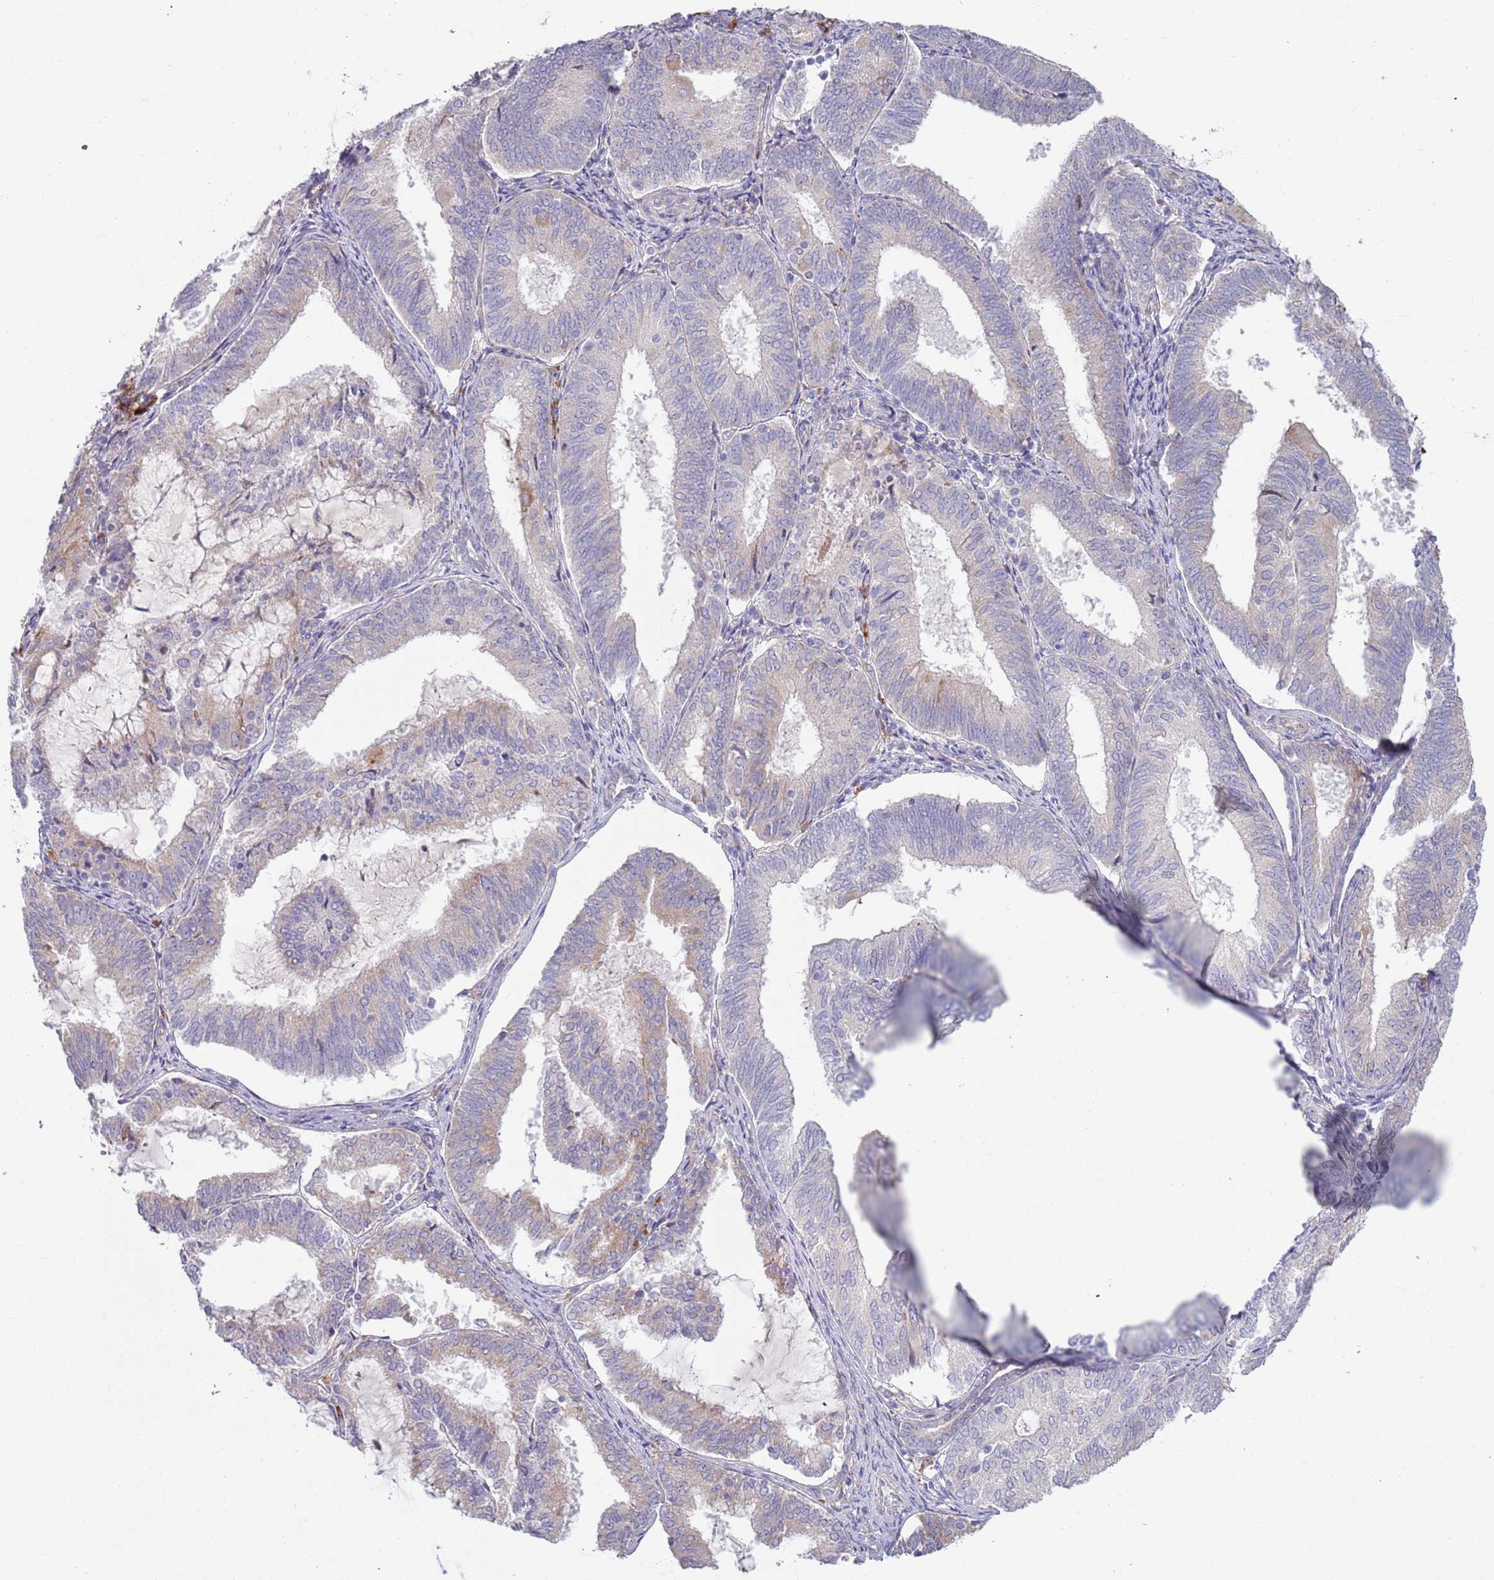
{"staining": {"intensity": "moderate", "quantity": "<25%", "location": "cytoplasmic/membranous"}, "tissue": "endometrial cancer", "cell_type": "Tumor cells", "image_type": "cancer", "snomed": [{"axis": "morphology", "description": "Adenocarcinoma, NOS"}, {"axis": "topography", "description": "Endometrium"}], "caption": "Tumor cells show moderate cytoplasmic/membranous expression in approximately <25% of cells in endometrial cancer (adenocarcinoma).", "gene": "LTB", "patient": {"sex": "female", "age": 81}}